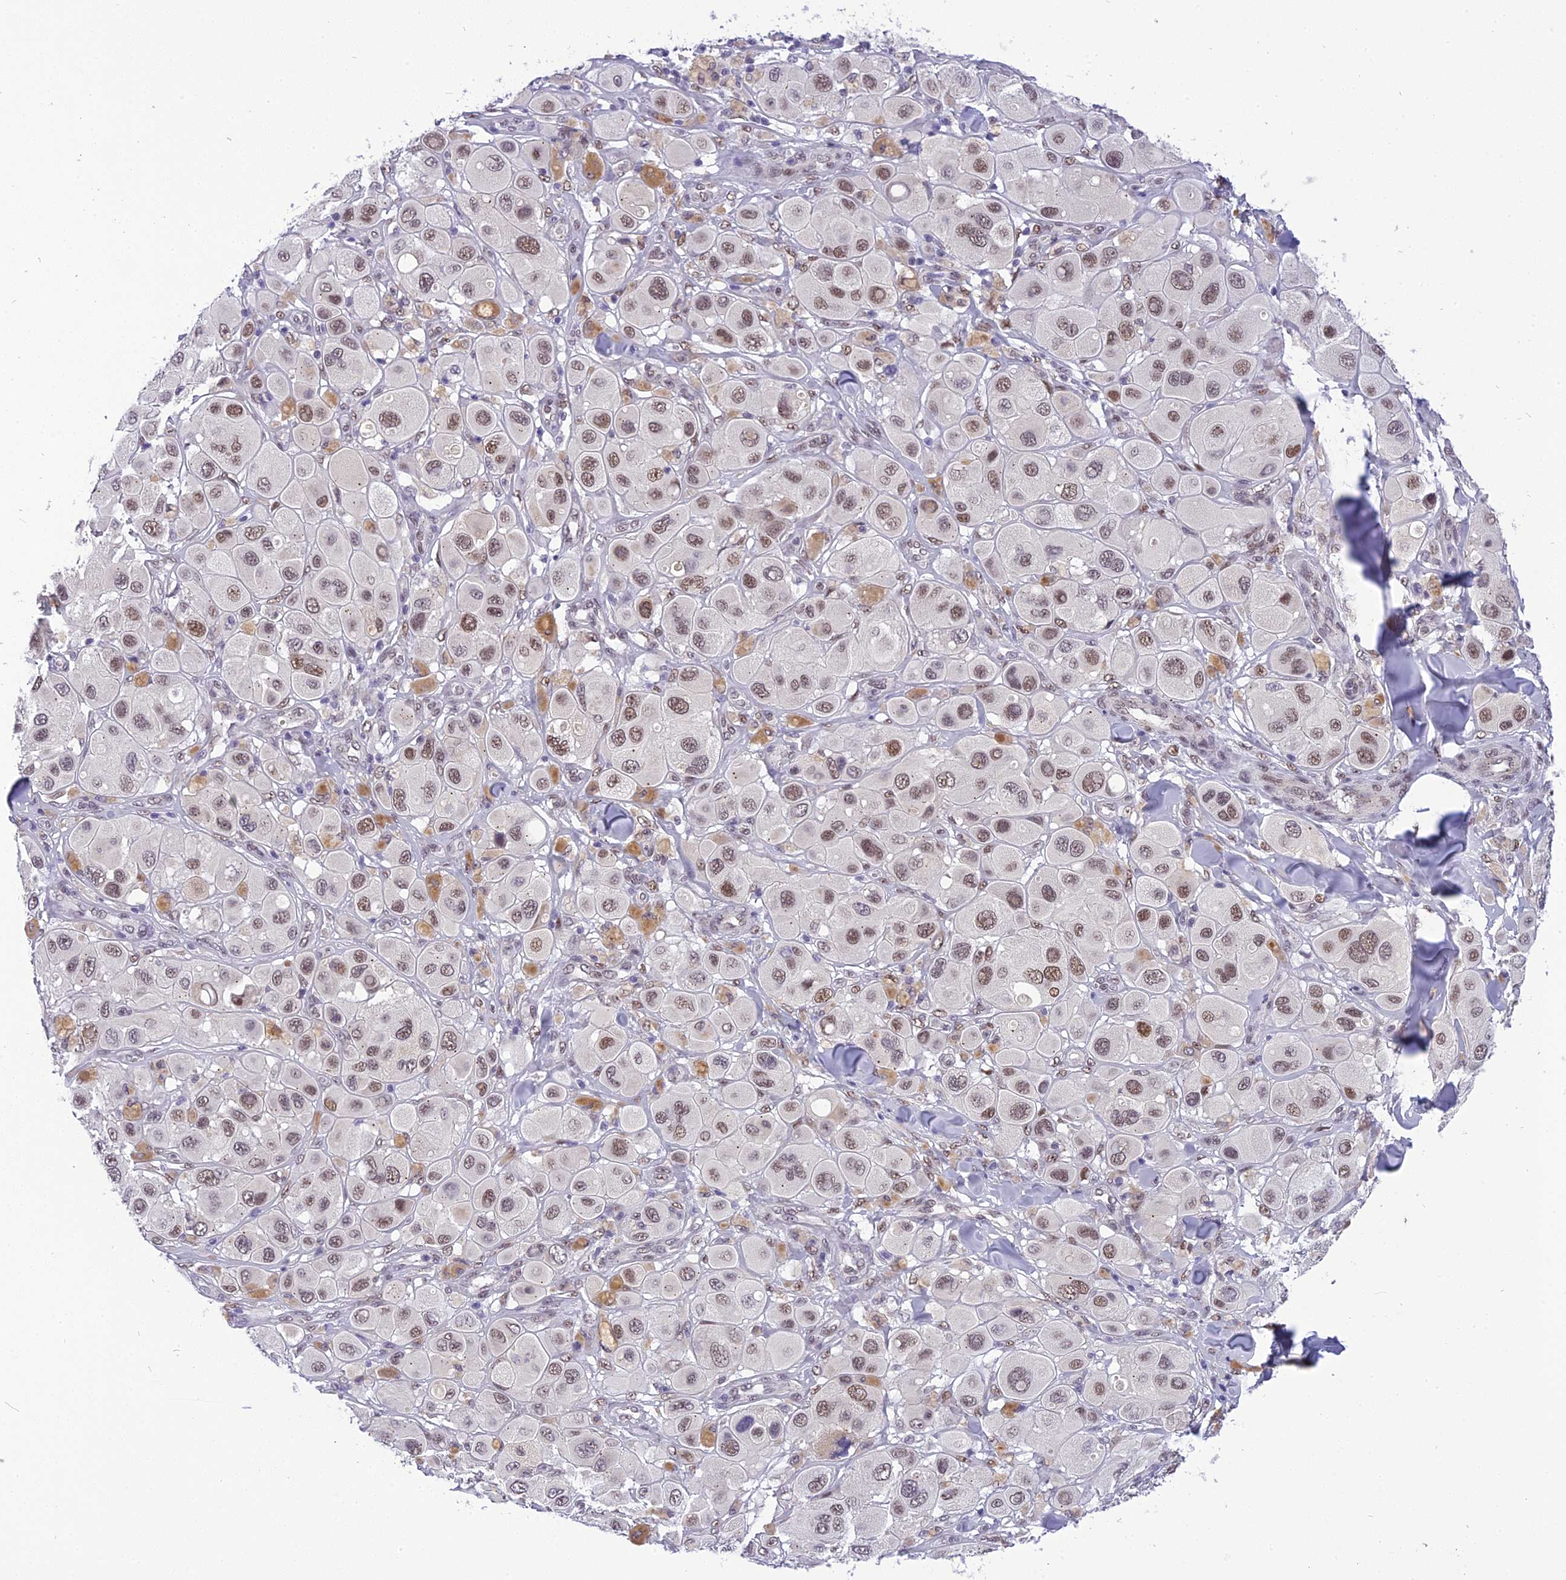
{"staining": {"intensity": "weak", "quantity": "25%-75%", "location": "nuclear"}, "tissue": "melanoma", "cell_type": "Tumor cells", "image_type": "cancer", "snomed": [{"axis": "morphology", "description": "Malignant melanoma, Metastatic site"}, {"axis": "topography", "description": "Skin"}], "caption": "Human melanoma stained with a brown dye reveals weak nuclear positive positivity in approximately 25%-75% of tumor cells.", "gene": "IRF2BP1", "patient": {"sex": "male", "age": 41}}